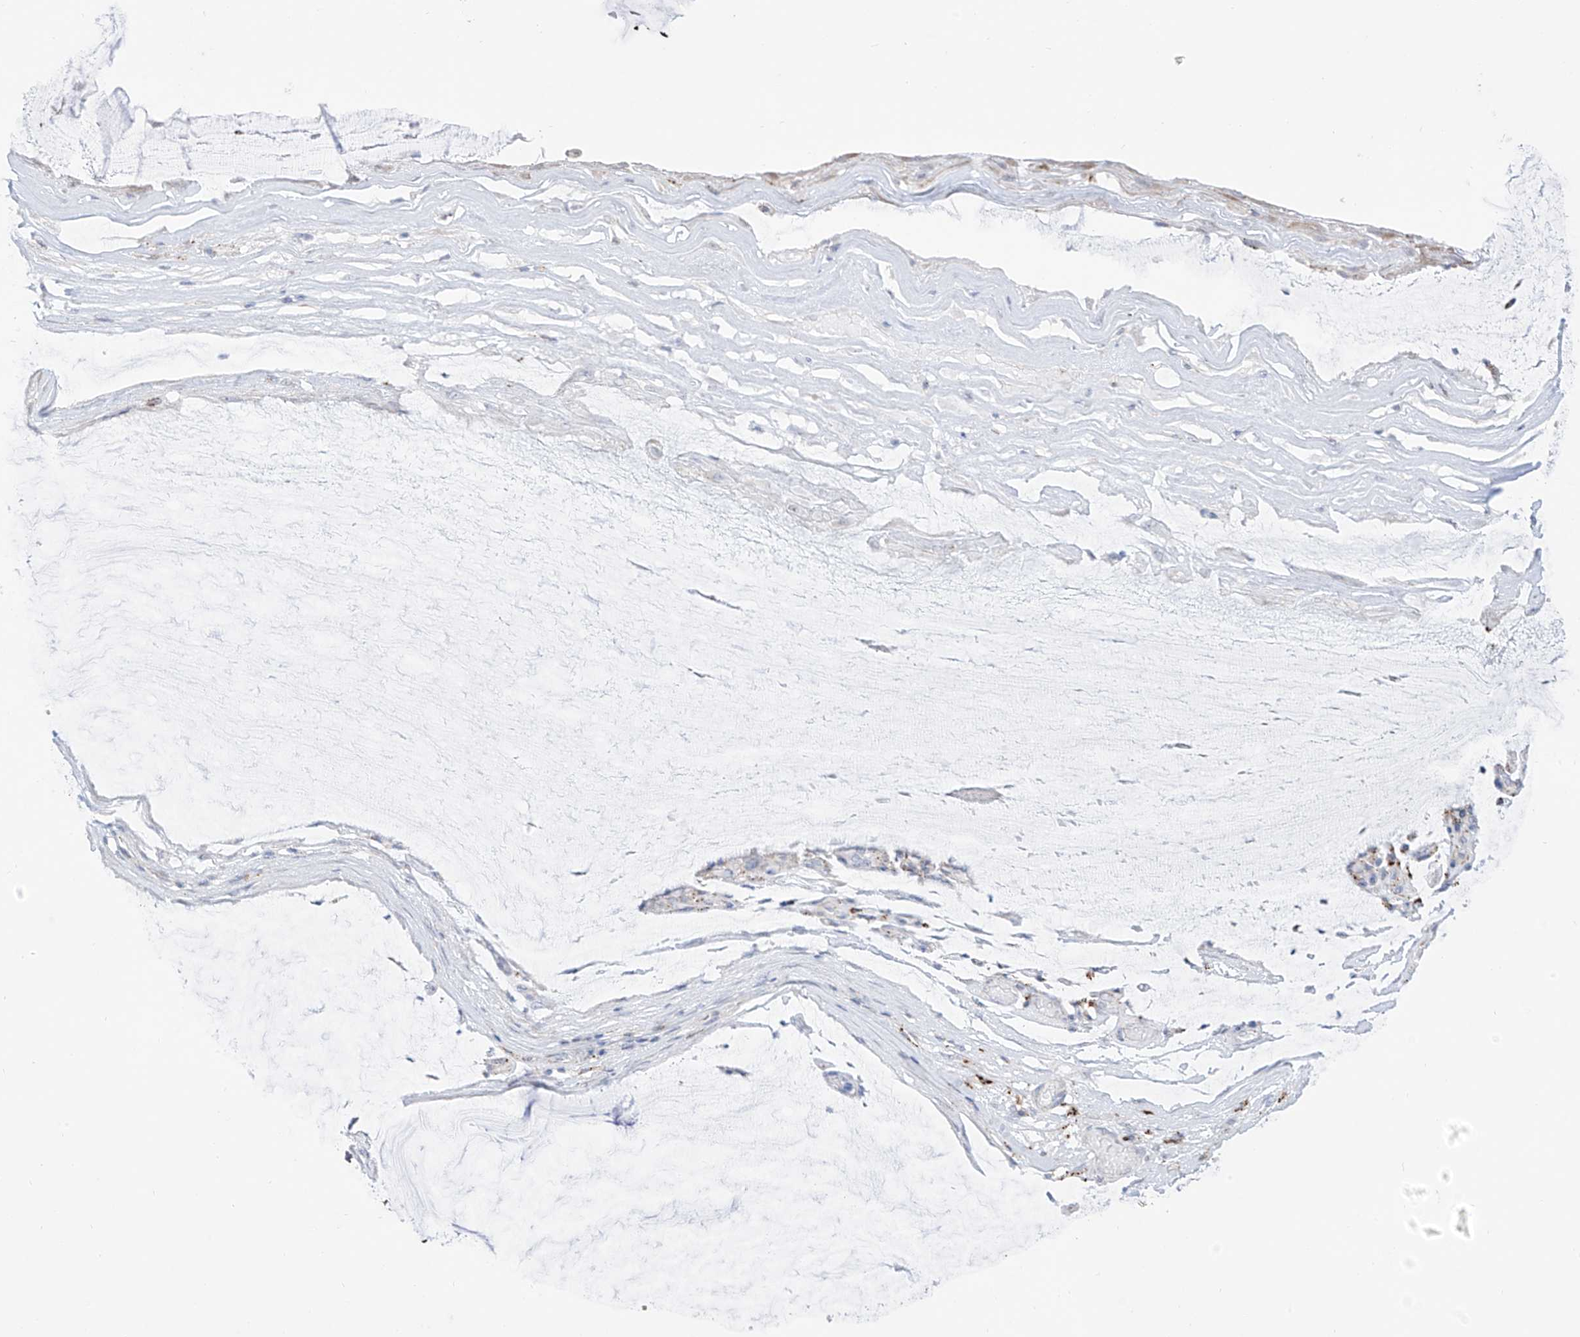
{"staining": {"intensity": "negative", "quantity": "none", "location": "none"}, "tissue": "ovarian cancer", "cell_type": "Tumor cells", "image_type": "cancer", "snomed": [{"axis": "morphology", "description": "Cystadenocarcinoma, mucinous, NOS"}, {"axis": "topography", "description": "Ovary"}], "caption": "The micrograph demonstrates no staining of tumor cells in mucinous cystadenocarcinoma (ovarian).", "gene": "PSPH", "patient": {"sex": "female", "age": 39}}